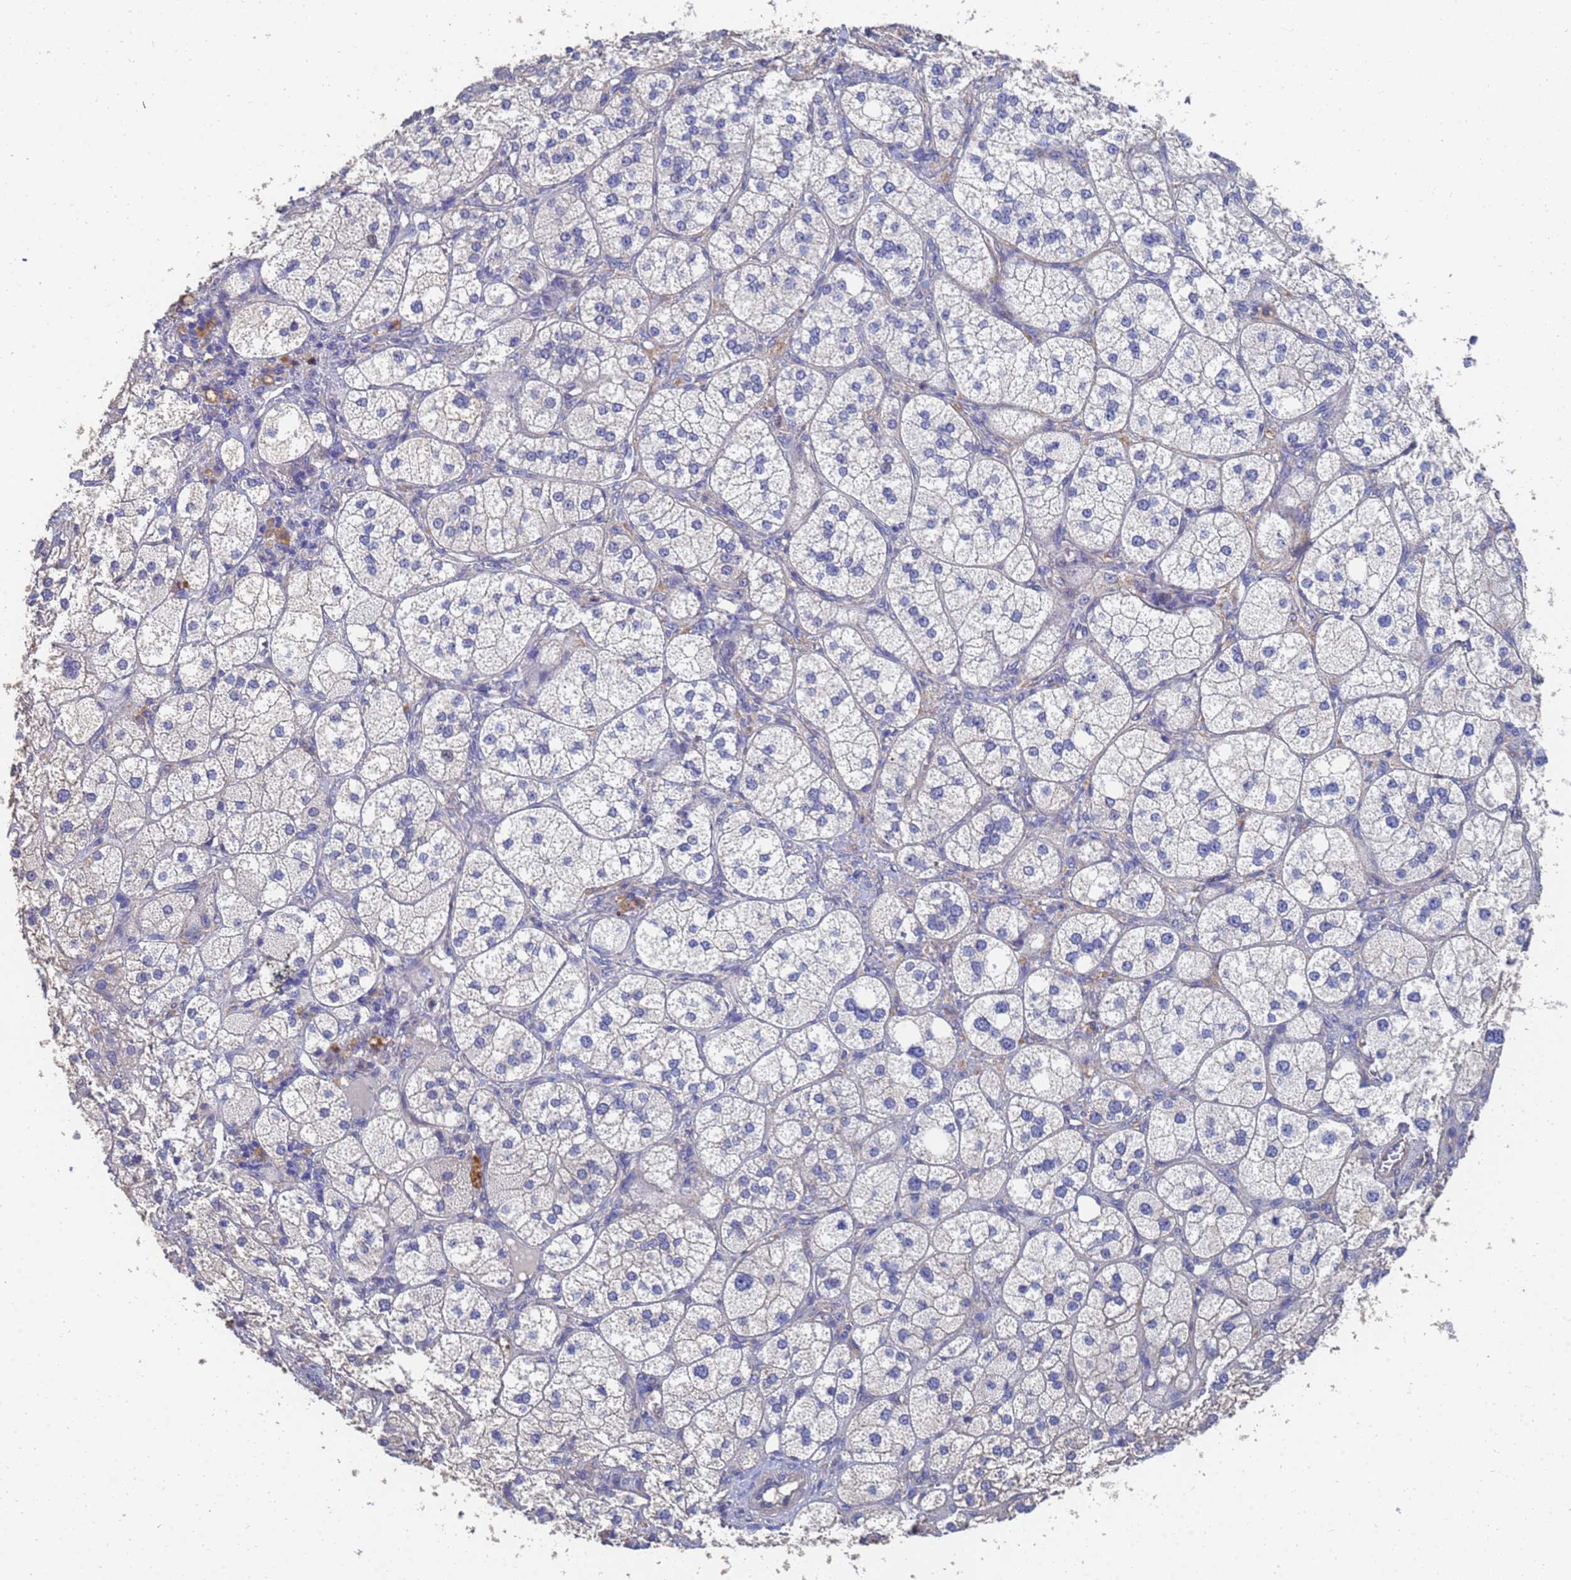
{"staining": {"intensity": "weak", "quantity": "<25%", "location": "cytoplasmic/membranous"}, "tissue": "adrenal gland", "cell_type": "Glandular cells", "image_type": "normal", "snomed": [{"axis": "morphology", "description": "Normal tissue, NOS"}, {"axis": "topography", "description": "Adrenal gland"}], "caption": "High power microscopy image of an immunohistochemistry histopathology image of unremarkable adrenal gland, revealing no significant staining in glandular cells.", "gene": "LBX2", "patient": {"sex": "male", "age": 61}}